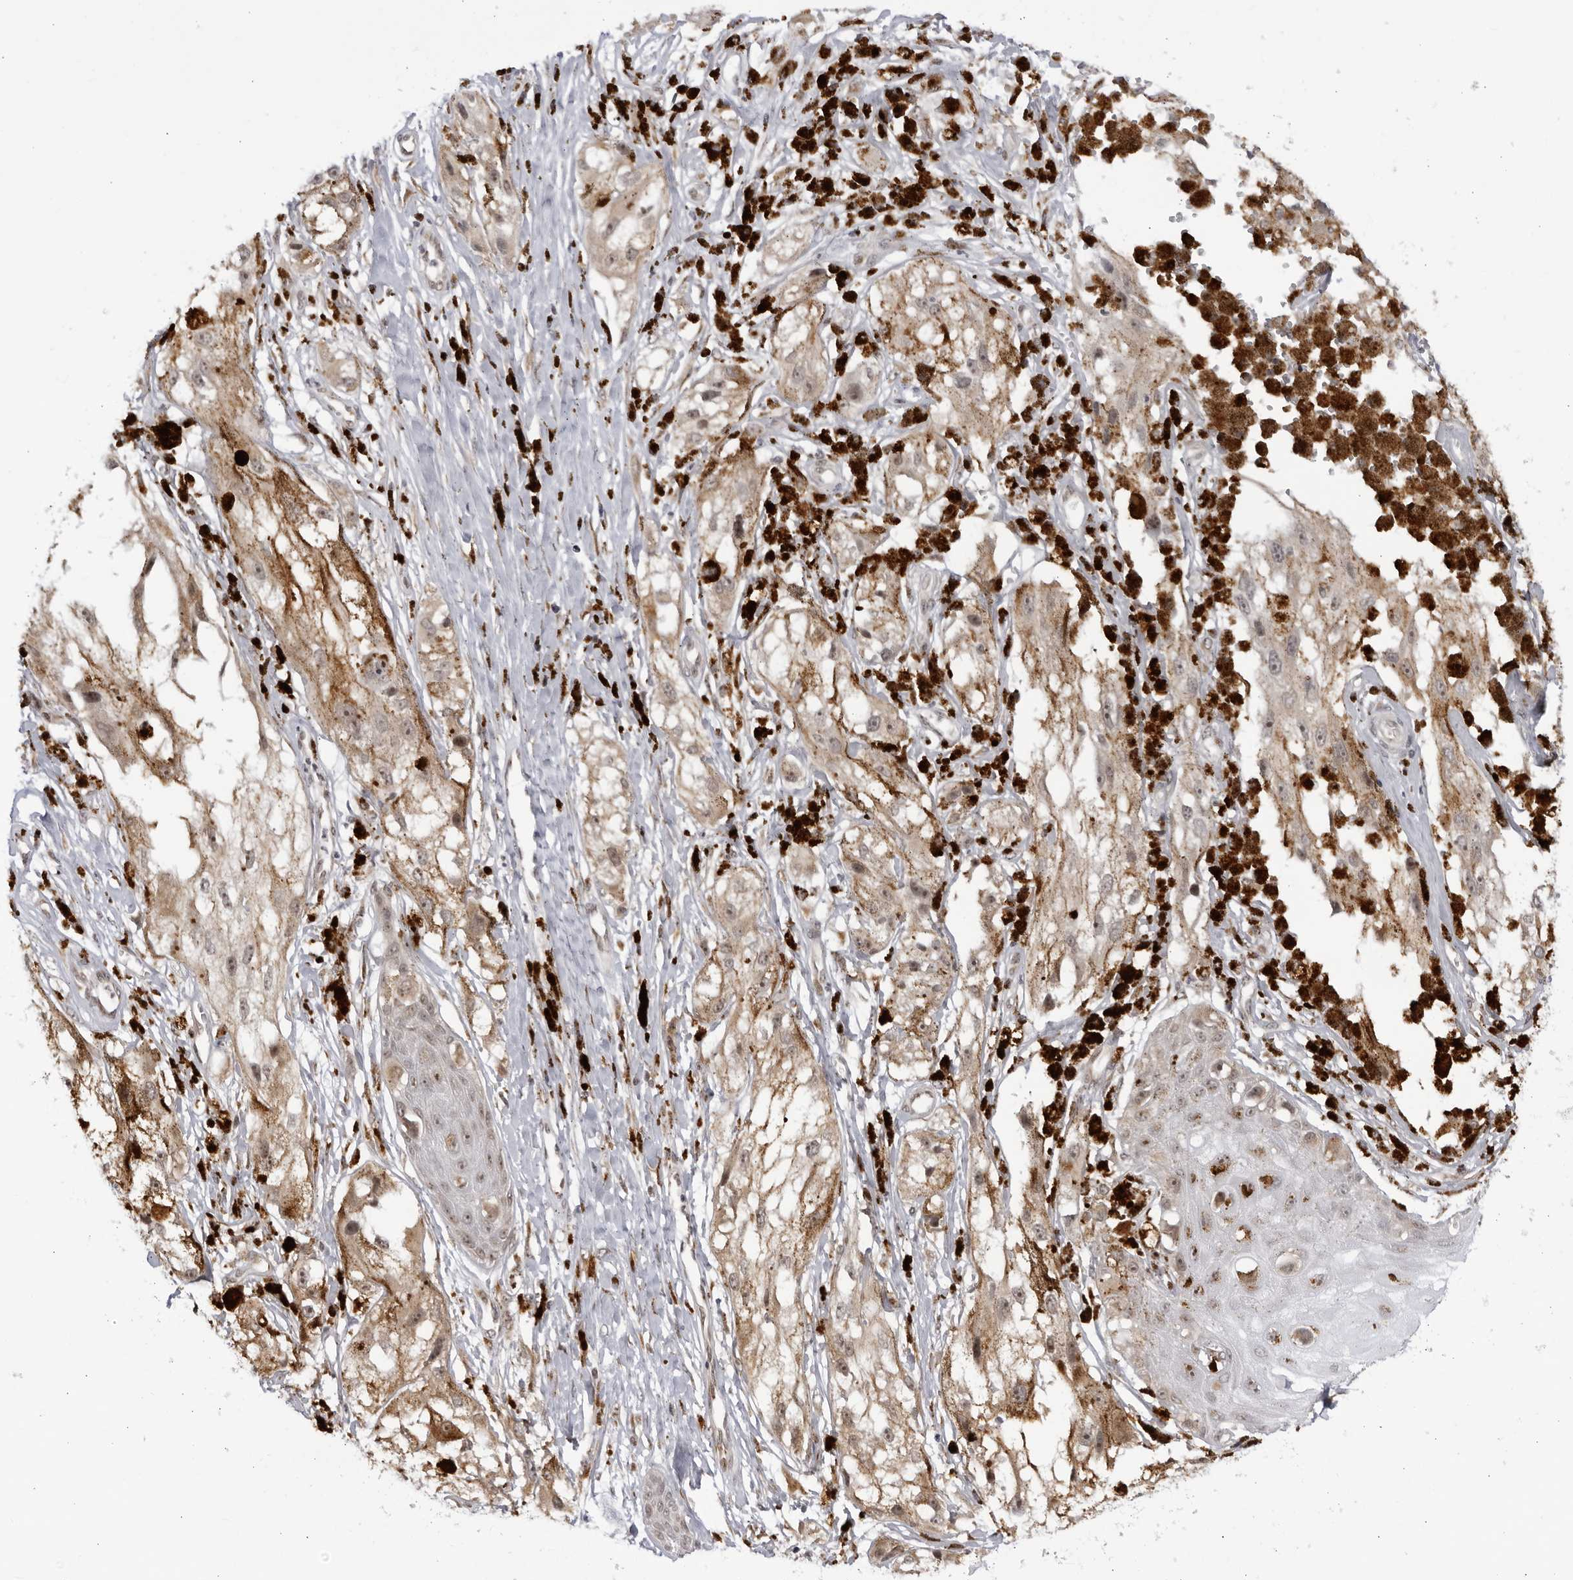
{"staining": {"intensity": "negative", "quantity": "none", "location": "none"}, "tissue": "melanoma", "cell_type": "Tumor cells", "image_type": "cancer", "snomed": [{"axis": "morphology", "description": "Malignant melanoma, NOS"}, {"axis": "topography", "description": "Skin"}], "caption": "Malignant melanoma stained for a protein using immunohistochemistry exhibits no positivity tumor cells.", "gene": "RASGEF1C", "patient": {"sex": "male", "age": 88}}